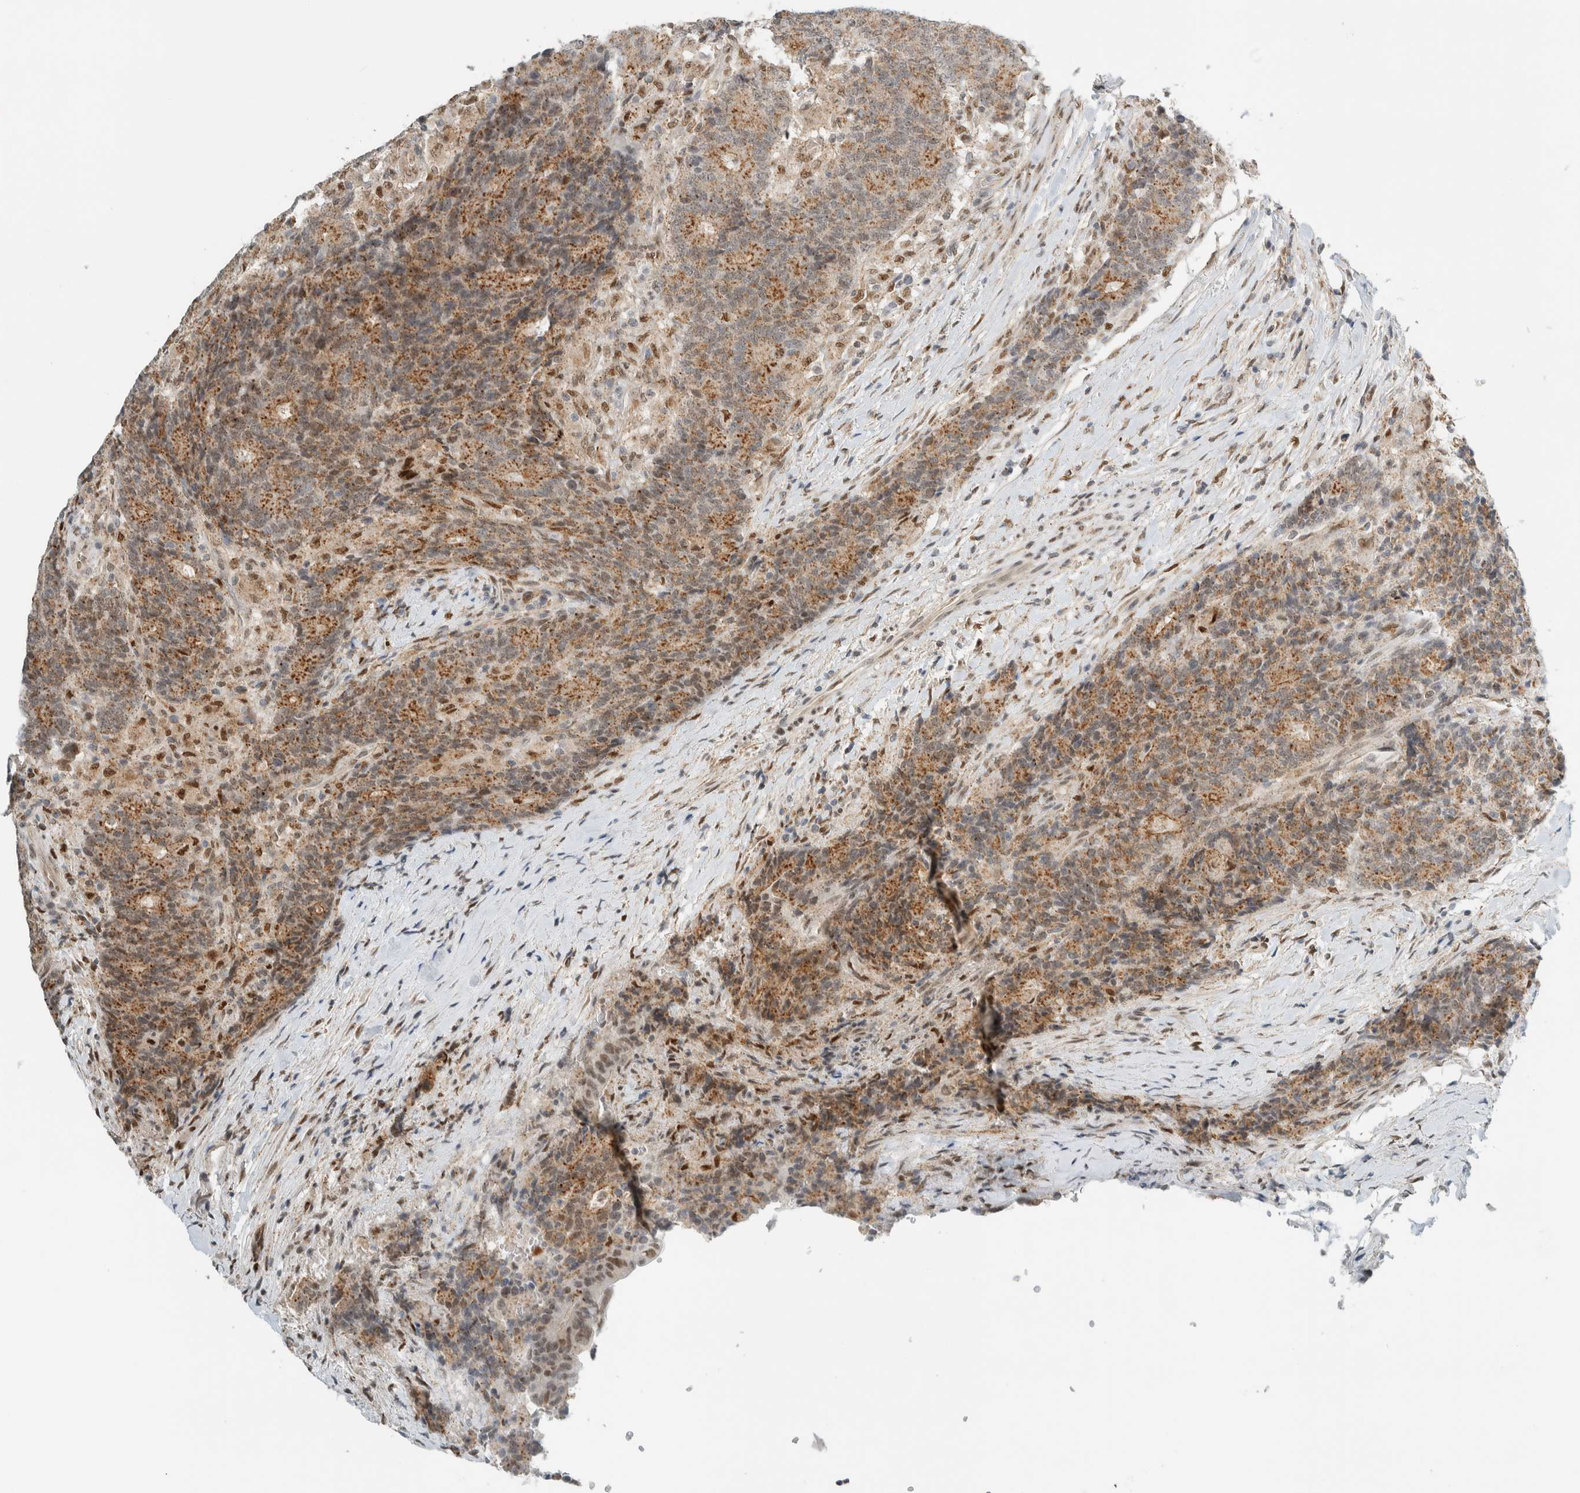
{"staining": {"intensity": "moderate", "quantity": ">75%", "location": "cytoplasmic/membranous,nuclear"}, "tissue": "colorectal cancer", "cell_type": "Tumor cells", "image_type": "cancer", "snomed": [{"axis": "morphology", "description": "Normal tissue, NOS"}, {"axis": "morphology", "description": "Adenocarcinoma, NOS"}, {"axis": "topography", "description": "Colon"}], "caption": "Human colorectal cancer stained with a brown dye demonstrates moderate cytoplasmic/membranous and nuclear positive expression in approximately >75% of tumor cells.", "gene": "TFE3", "patient": {"sex": "female", "age": 75}}